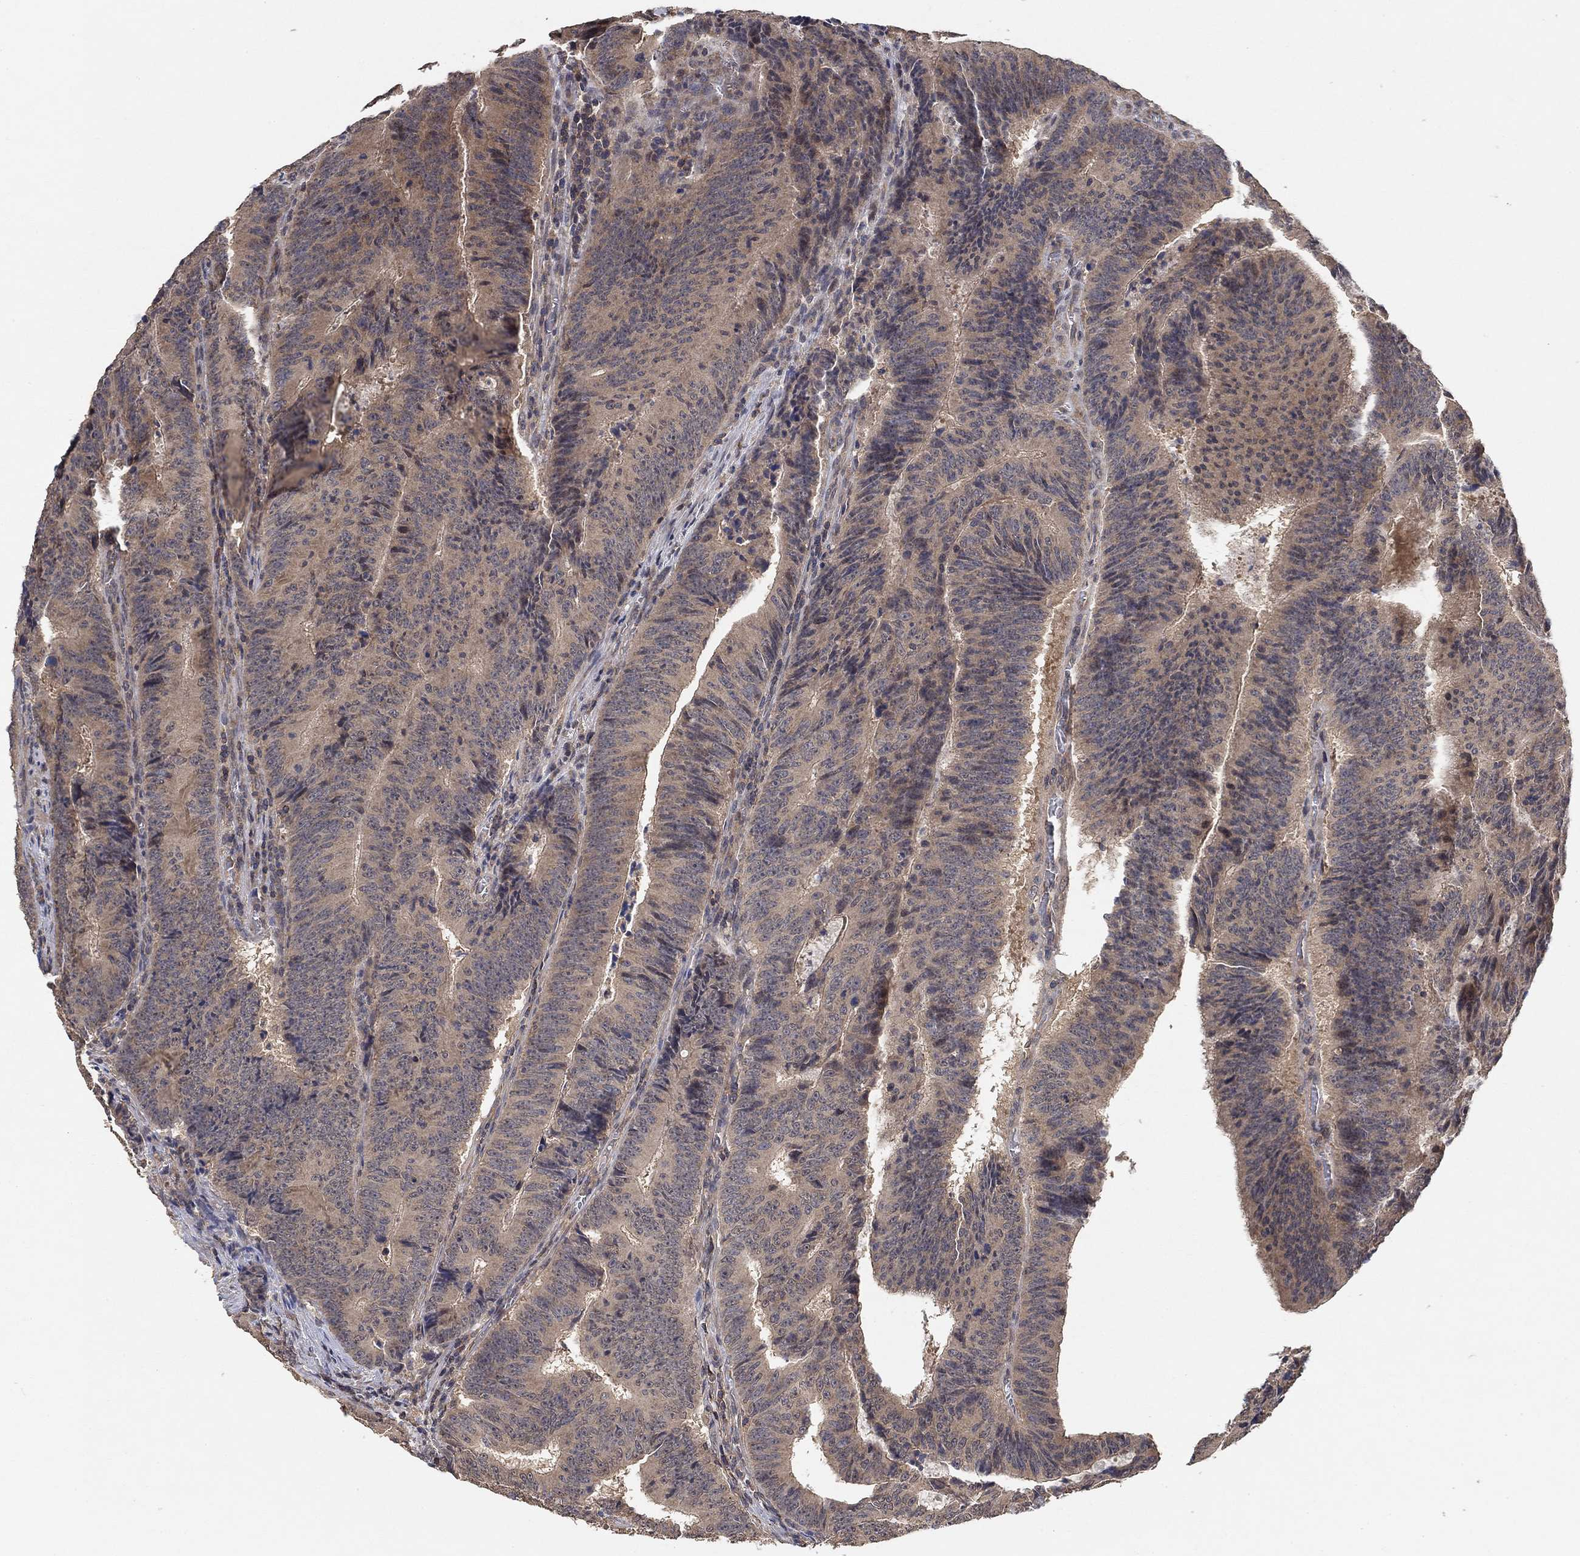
{"staining": {"intensity": "weak", "quantity": "25%-75%", "location": "cytoplasmic/membranous"}, "tissue": "colorectal cancer", "cell_type": "Tumor cells", "image_type": "cancer", "snomed": [{"axis": "morphology", "description": "Adenocarcinoma, NOS"}, {"axis": "topography", "description": "Colon"}], "caption": "Colorectal adenocarcinoma stained with immunohistochemistry demonstrates weak cytoplasmic/membranous staining in approximately 25%-75% of tumor cells.", "gene": "CCDC43", "patient": {"sex": "female", "age": 82}}